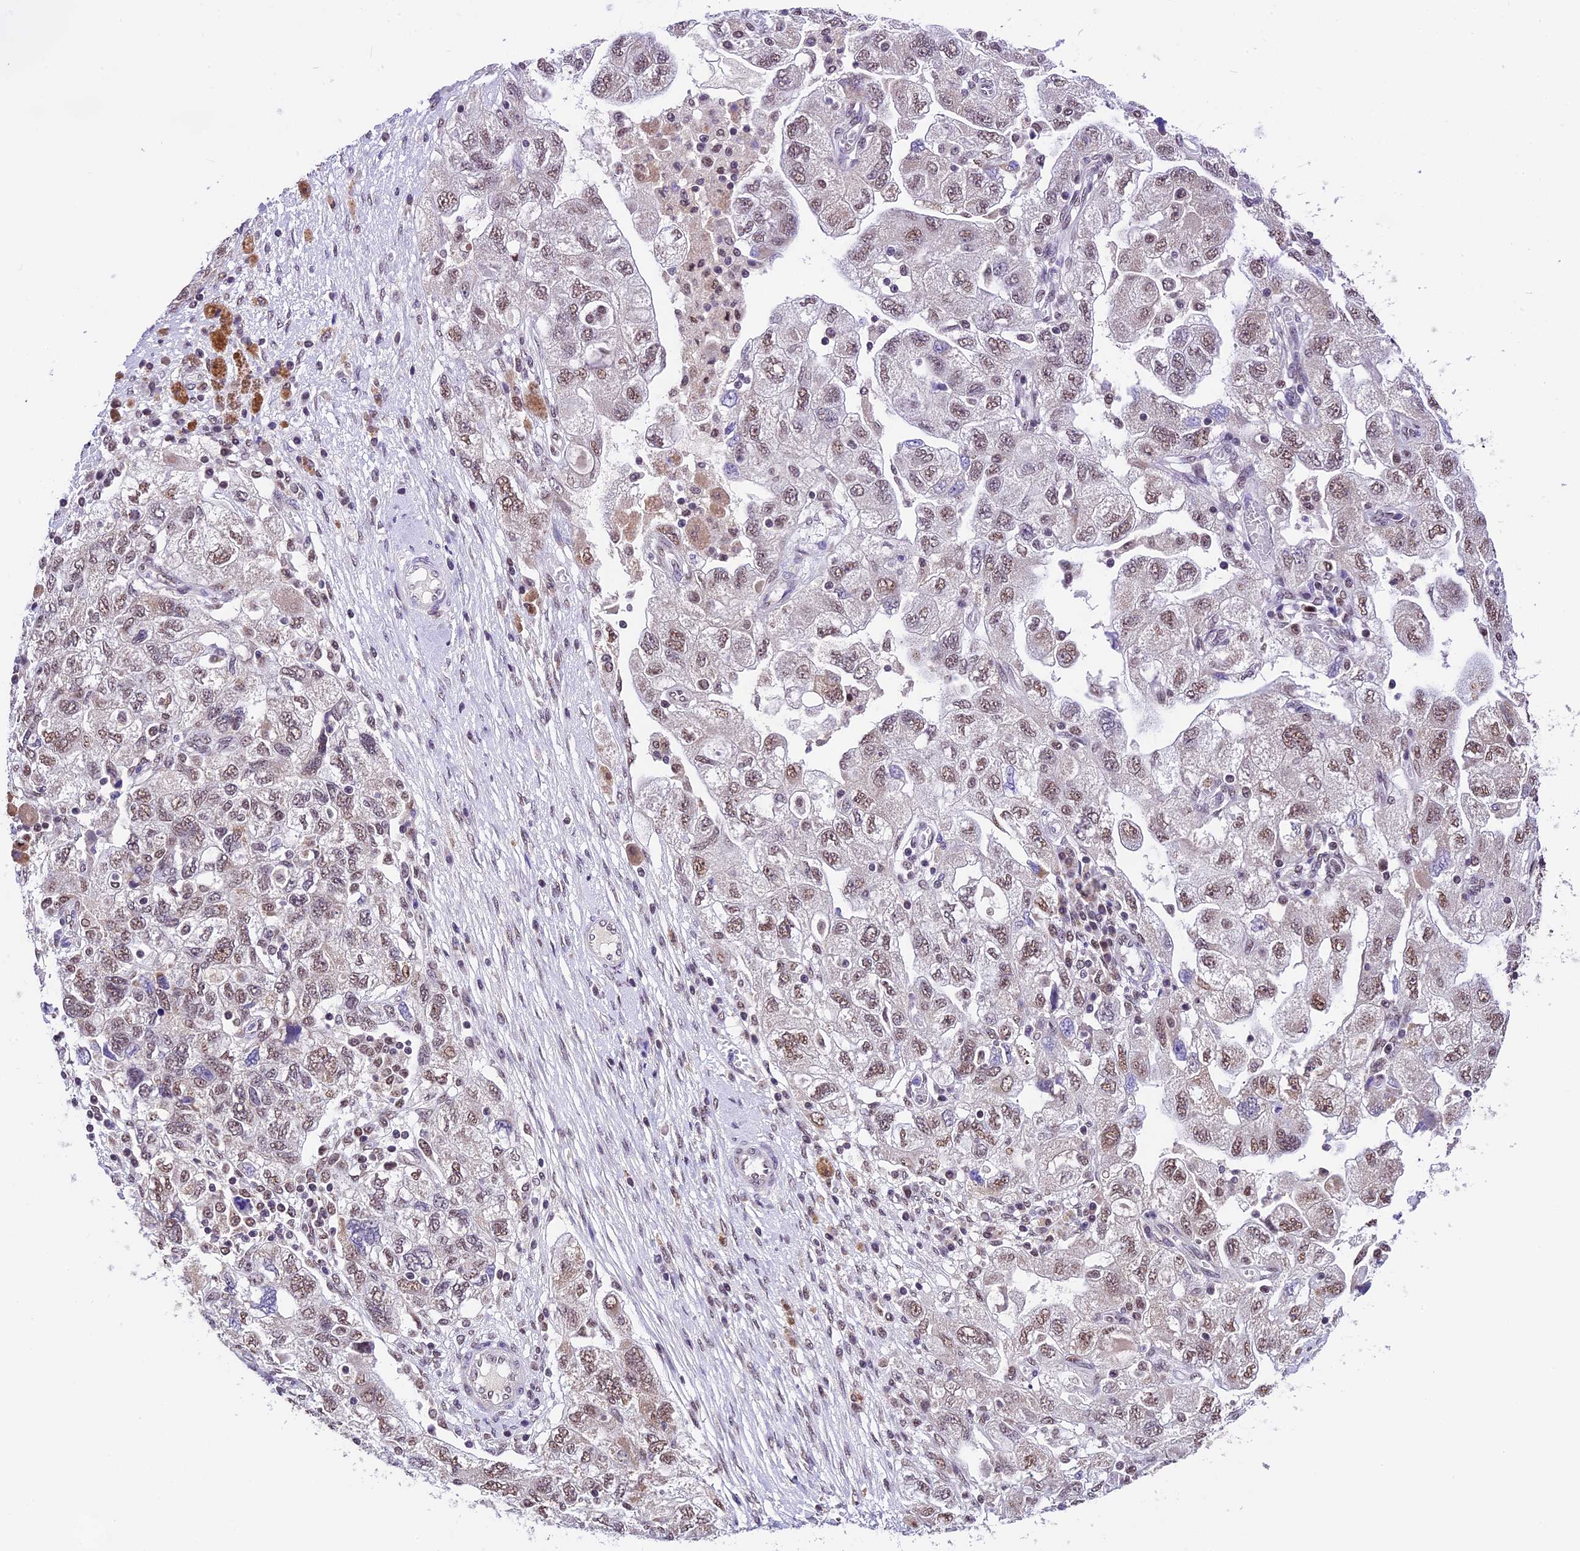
{"staining": {"intensity": "moderate", "quantity": ">75%", "location": "nuclear"}, "tissue": "ovarian cancer", "cell_type": "Tumor cells", "image_type": "cancer", "snomed": [{"axis": "morphology", "description": "Carcinoma, NOS"}, {"axis": "morphology", "description": "Cystadenocarcinoma, serous, NOS"}, {"axis": "topography", "description": "Ovary"}], "caption": "A high-resolution micrograph shows IHC staining of ovarian carcinoma, which demonstrates moderate nuclear positivity in about >75% of tumor cells. Nuclei are stained in blue.", "gene": "CARS2", "patient": {"sex": "female", "age": 69}}